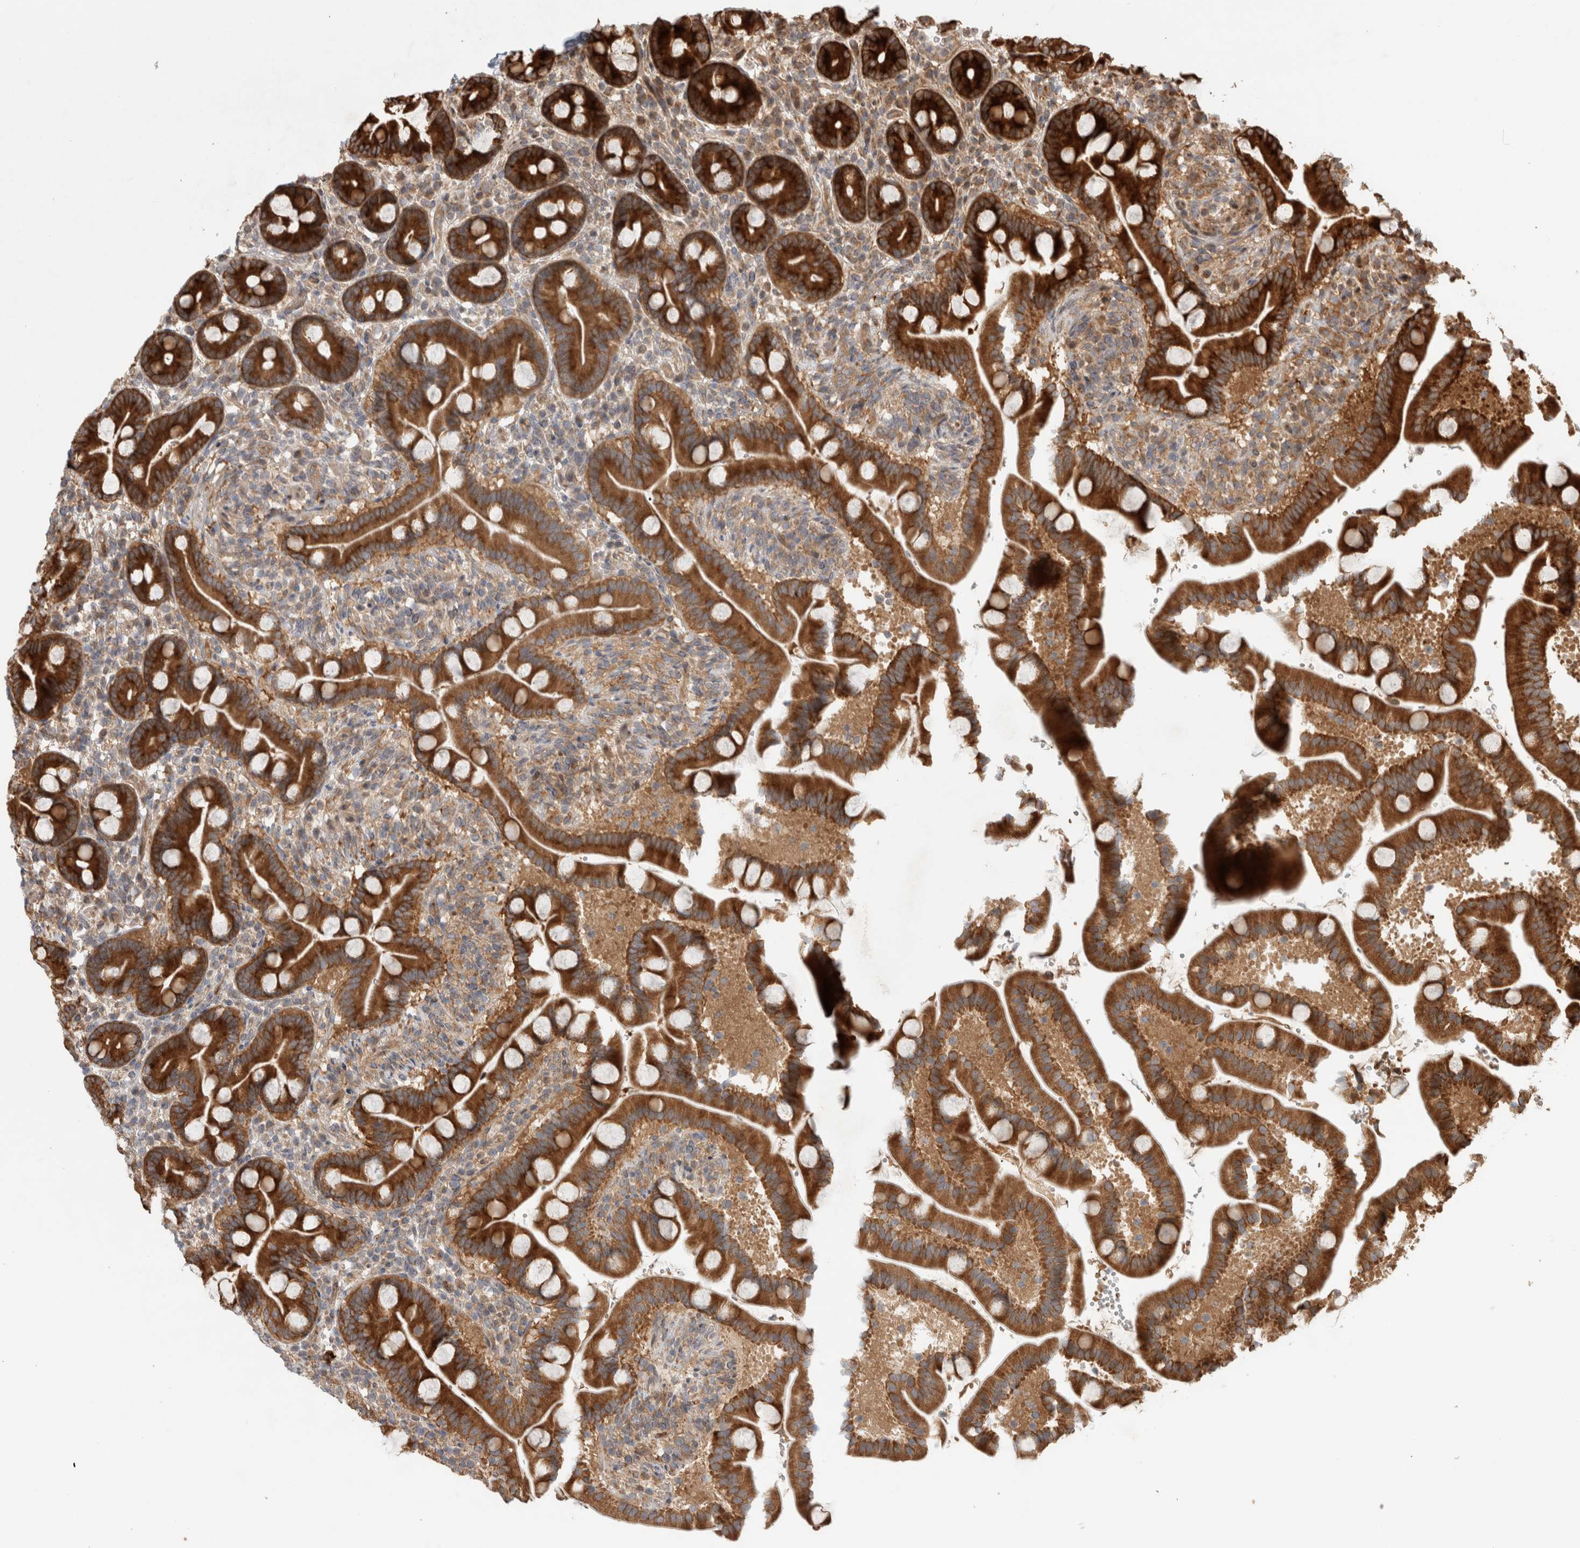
{"staining": {"intensity": "strong", "quantity": ">75%", "location": "cytoplasmic/membranous"}, "tissue": "duodenum", "cell_type": "Glandular cells", "image_type": "normal", "snomed": [{"axis": "morphology", "description": "Normal tissue, NOS"}, {"axis": "topography", "description": "Duodenum"}], "caption": "Immunohistochemistry (IHC) (DAB) staining of unremarkable human duodenum demonstrates strong cytoplasmic/membranous protein expression in about >75% of glandular cells.", "gene": "TUBD1", "patient": {"sex": "male", "age": 54}}